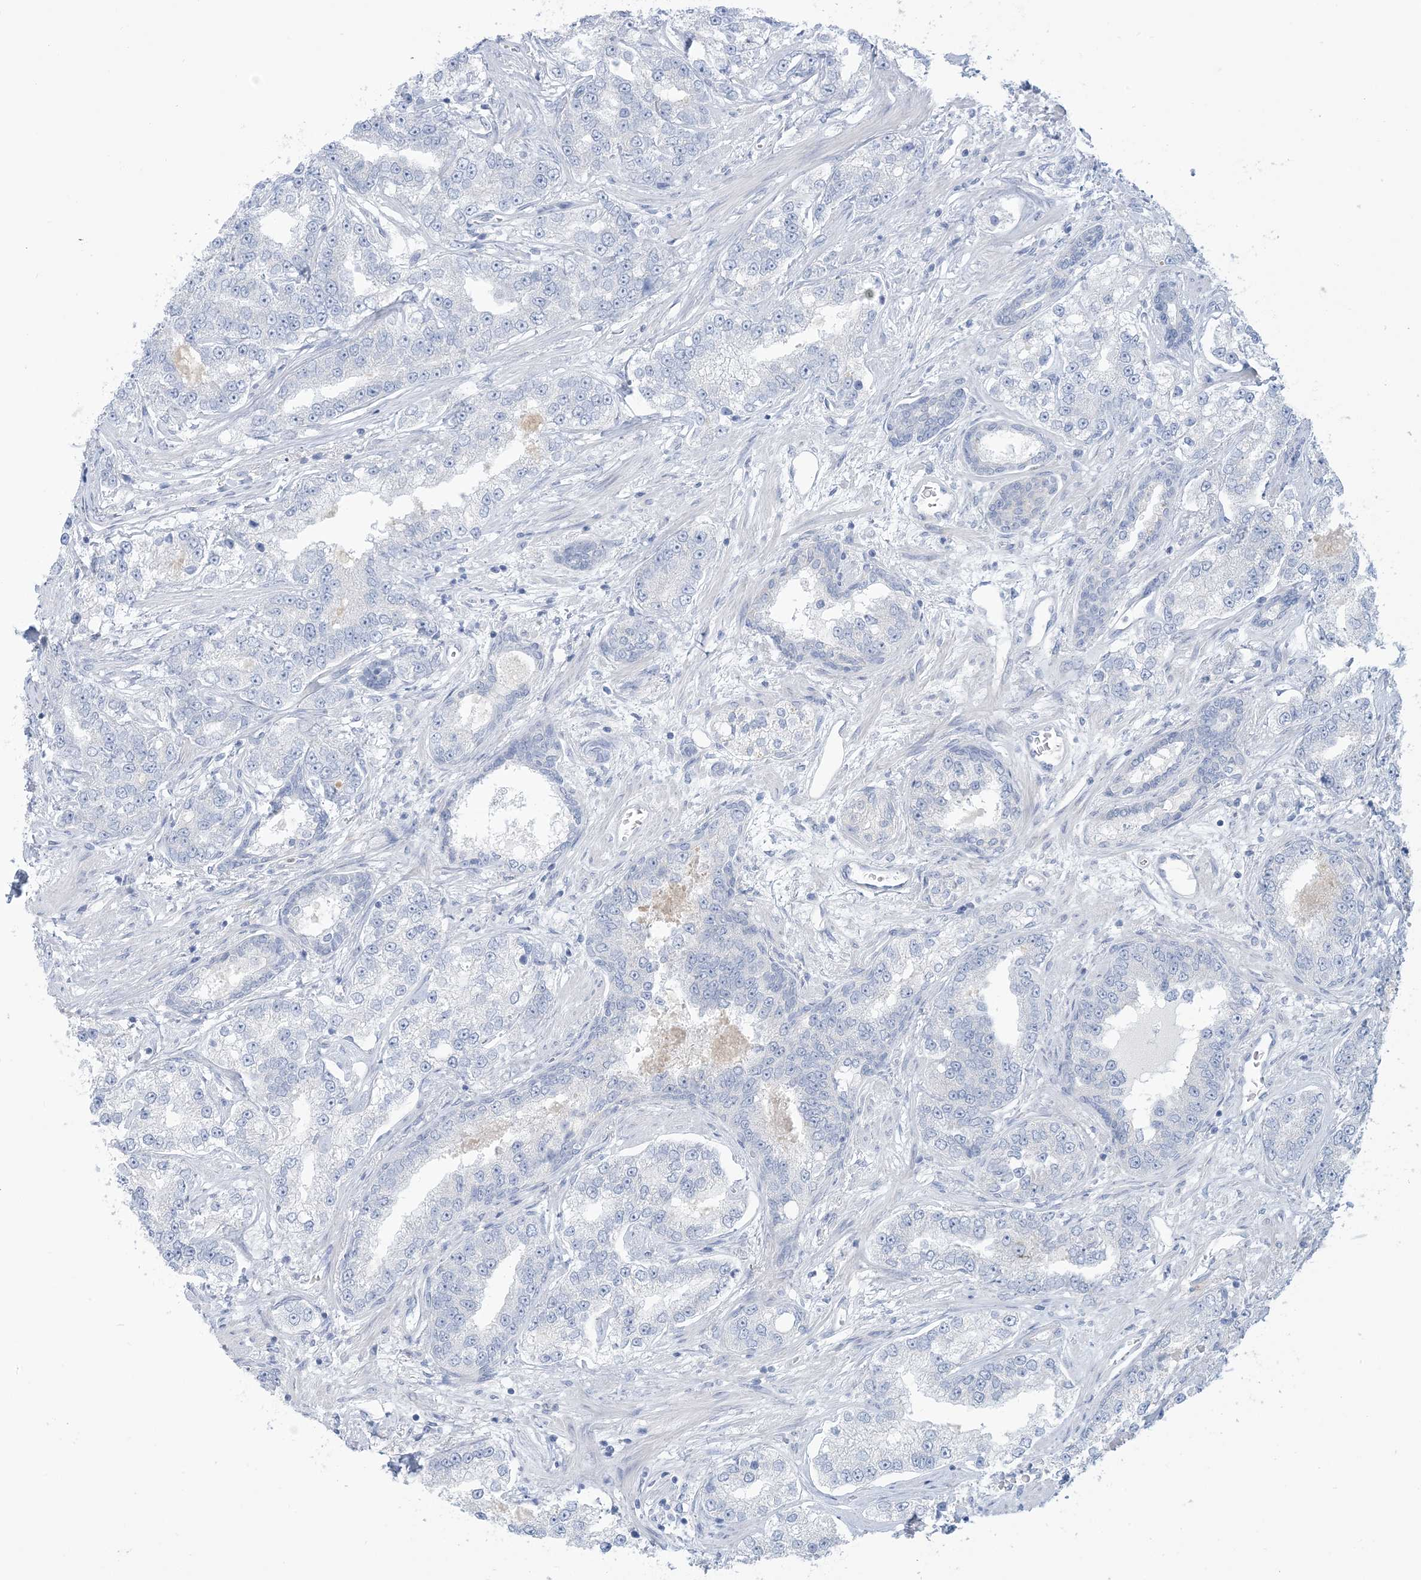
{"staining": {"intensity": "negative", "quantity": "none", "location": "none"}, "tissue": "prostate cancer", "cell_type": "Tumor cells", "image_type": "cancer", "snomed": [{"axis": "morphology", "description": "Normal tissue, NOS"}, {"axis": "morphology", "description": "Adenocarcinoma, High grade"}, {"axis": "topography", "description": "Prostate"}], "caption": "Immunohistochemical staining of human prostate cancer (high-grade adenocarcinoma) demonstrates no significant staining in tumor cells.", "gene": "MTHFD2L", "patient": {"sex": "male", "age": 83}}